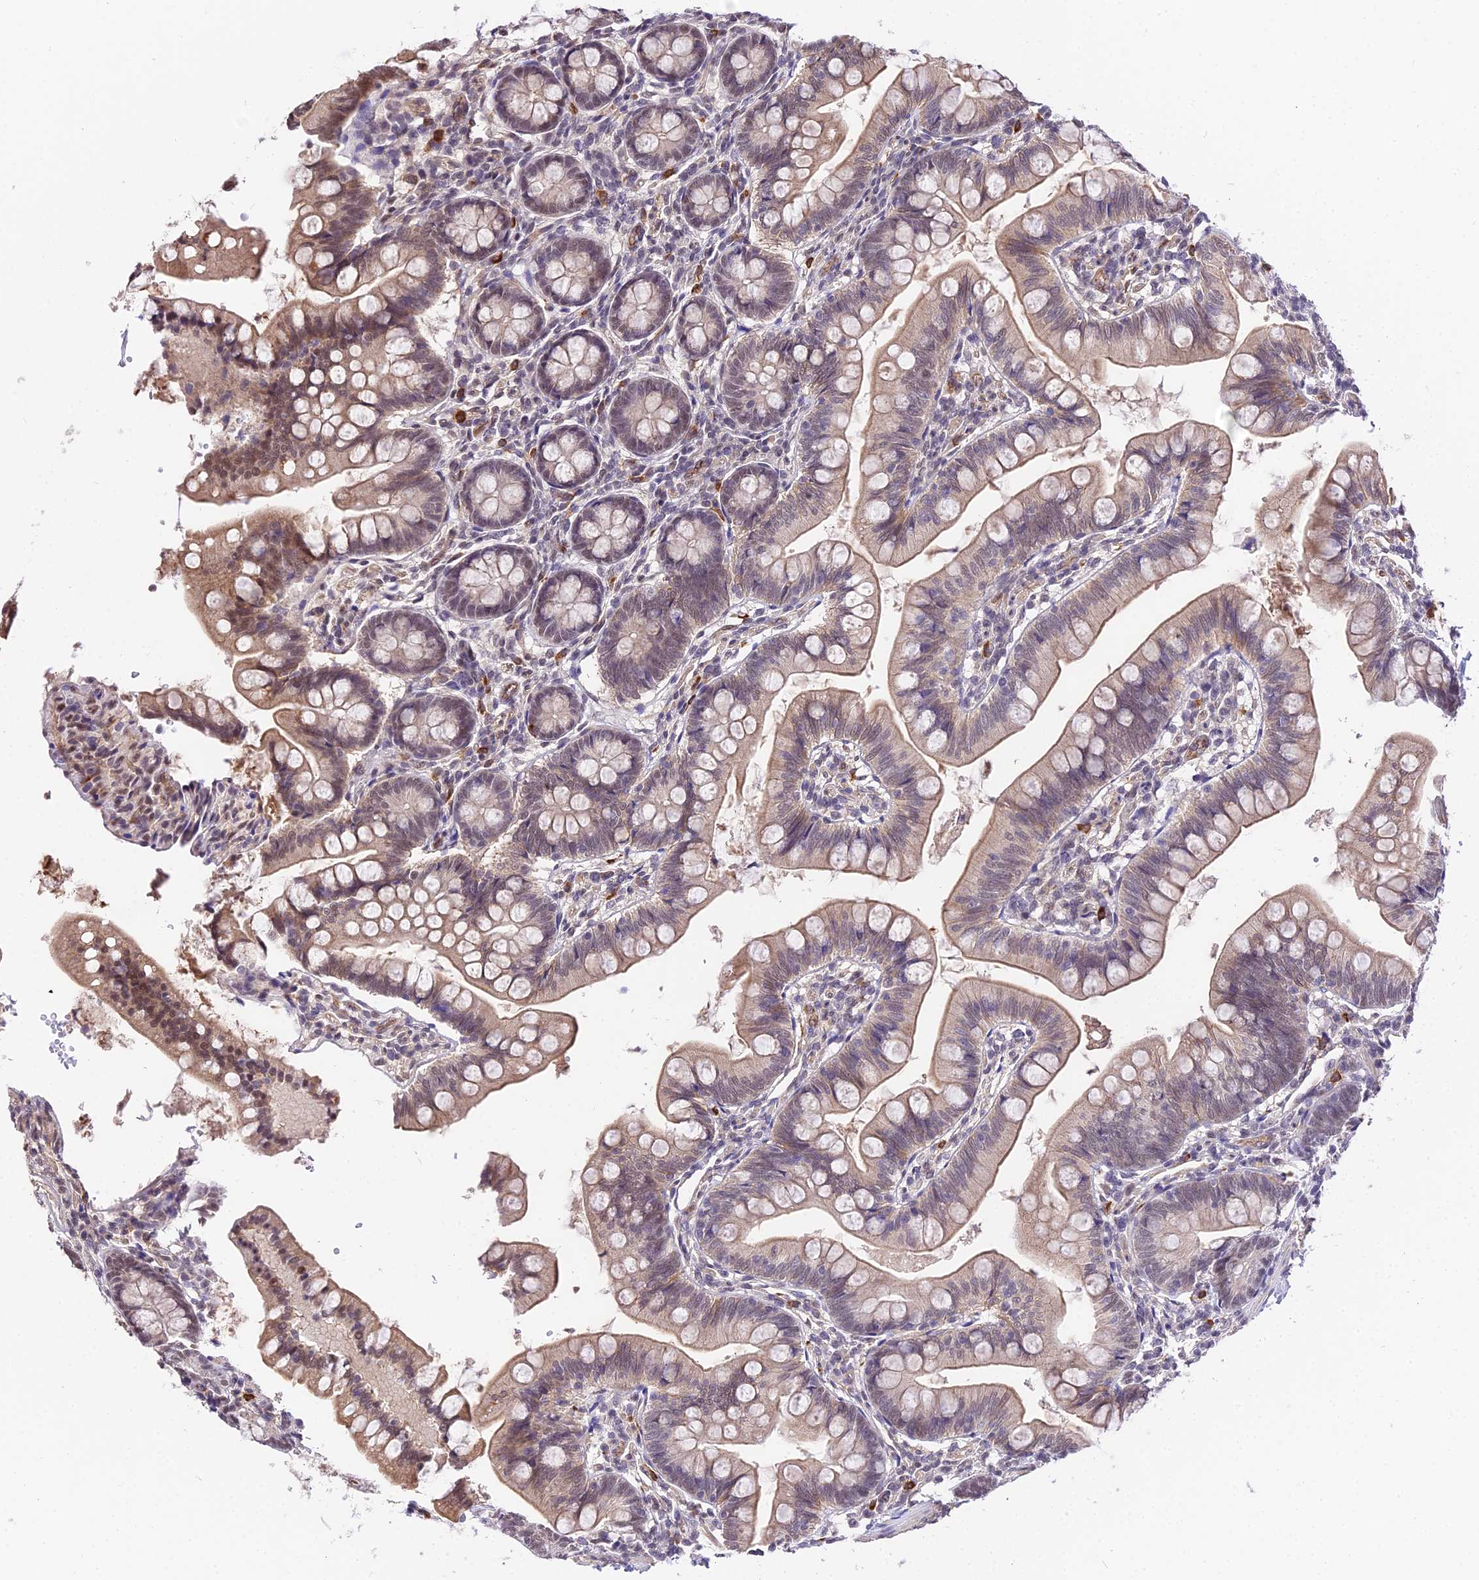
{"staining": {"intensity": "moderate", "quantity": "25%-75%", "location": "cytoplasmic/membranous"}, "tissue": "small intestine", "cell_type": "Glandular cells", "image_type": "normal", "snomed": [{"axis": "morphology", "description": "Normal tissue, NOS"}, {"axis": "topography", "description": "Small intestine"}], "caption": "DAB (3,3'-diaminobenzidine) immunohistochemical staining of normal small intestine displays moderate cytoplasmic/membranous protein expression in about 25%-75% of glandular cells.", "gene": "POLR2I", "patient": {"sex": "male", "age": 7}}